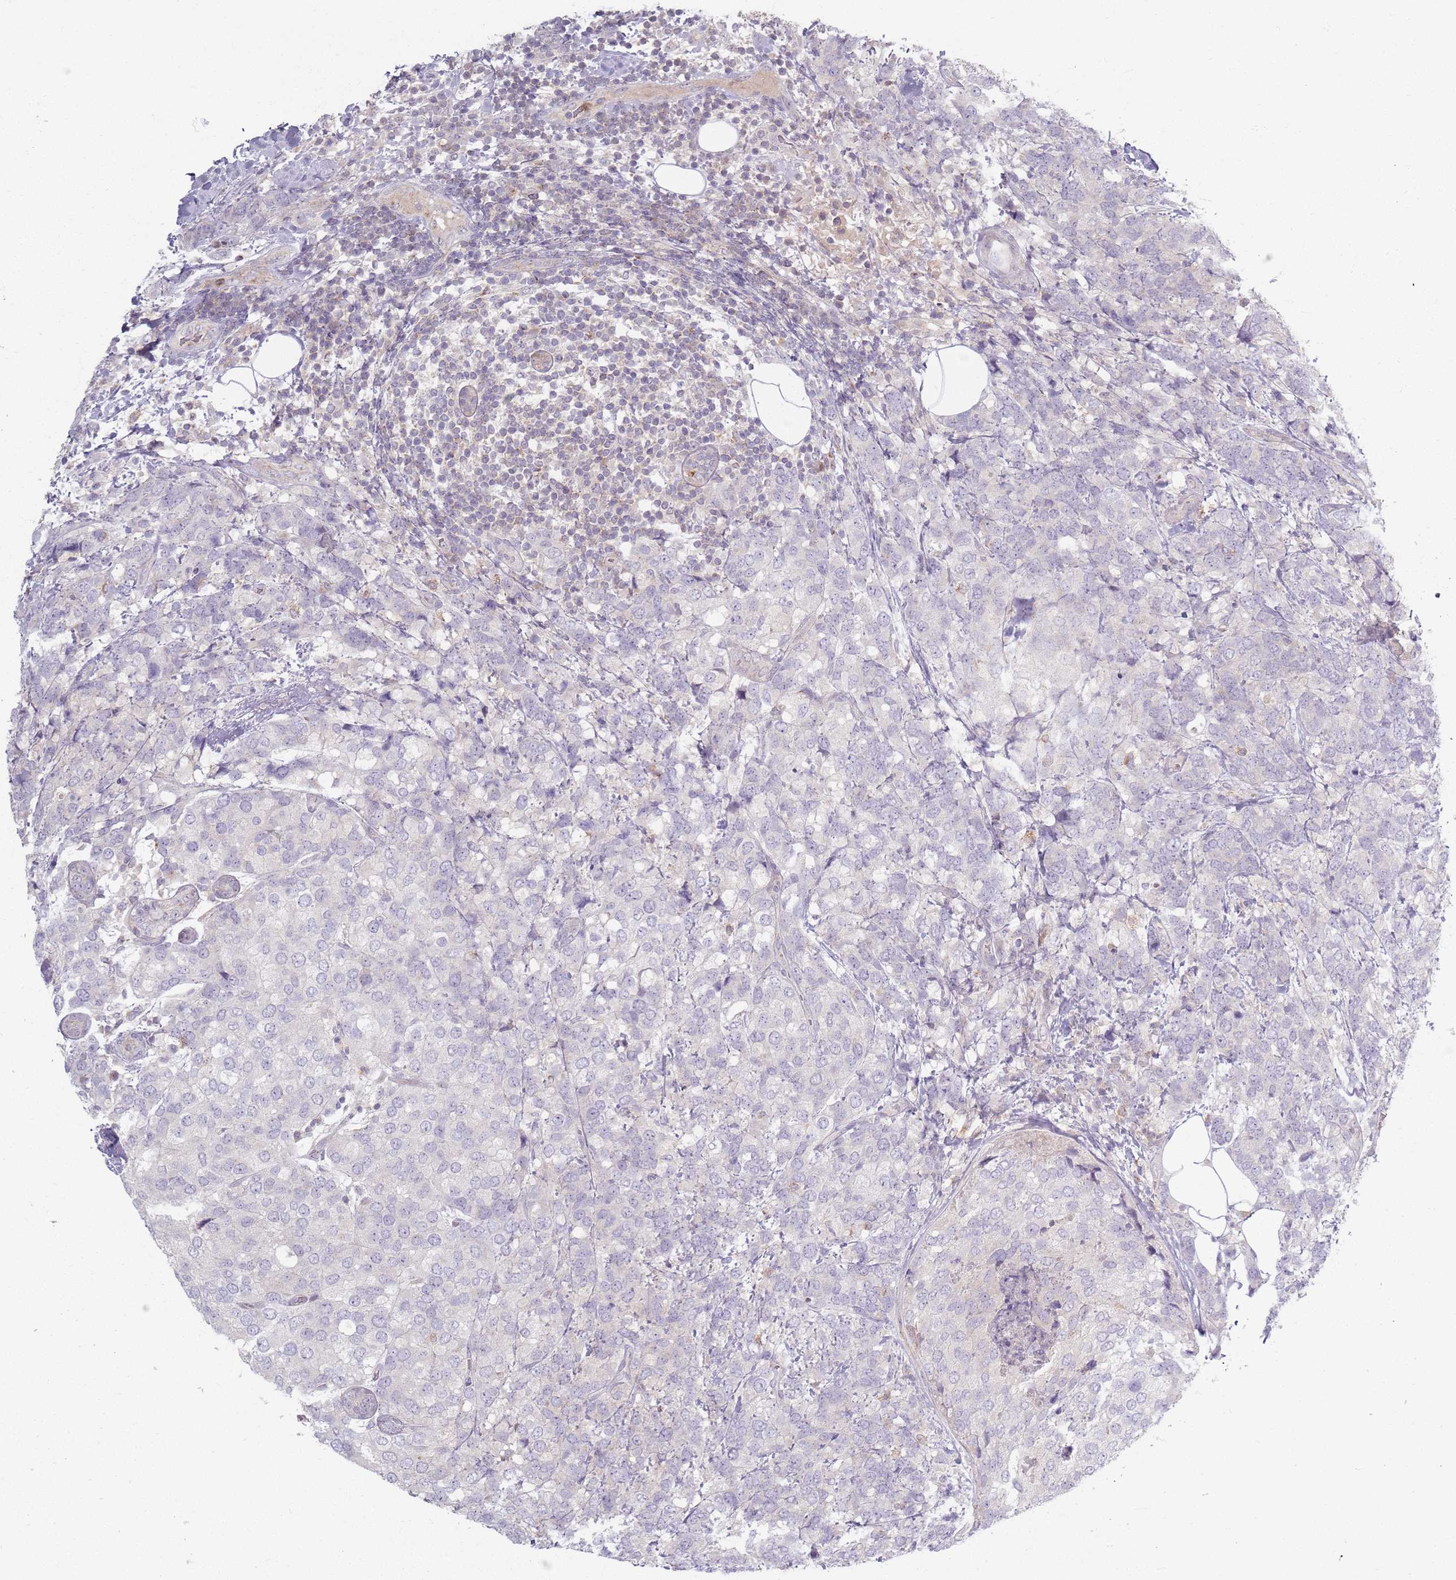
{"staining": {"intensity": "negative", "quantity": "none", "location": "none"}, "tissue": "breast cancer", "cell_type": "Tumor cells", "image_type": "cancer", "snomed": [{"axis": "morphology", "description": "Lobular carcinoma"}, {"axis": "topography", "description": "Breast"}], "caption": "This photomicrograph is of breast cancer stained with IHC to label a protein in brown with the nuclei are counter-stained blue. There is no positivity in tumor cells.", "gene": "ZDHHC2", "patient": {"sex": "female", "age": 59}}